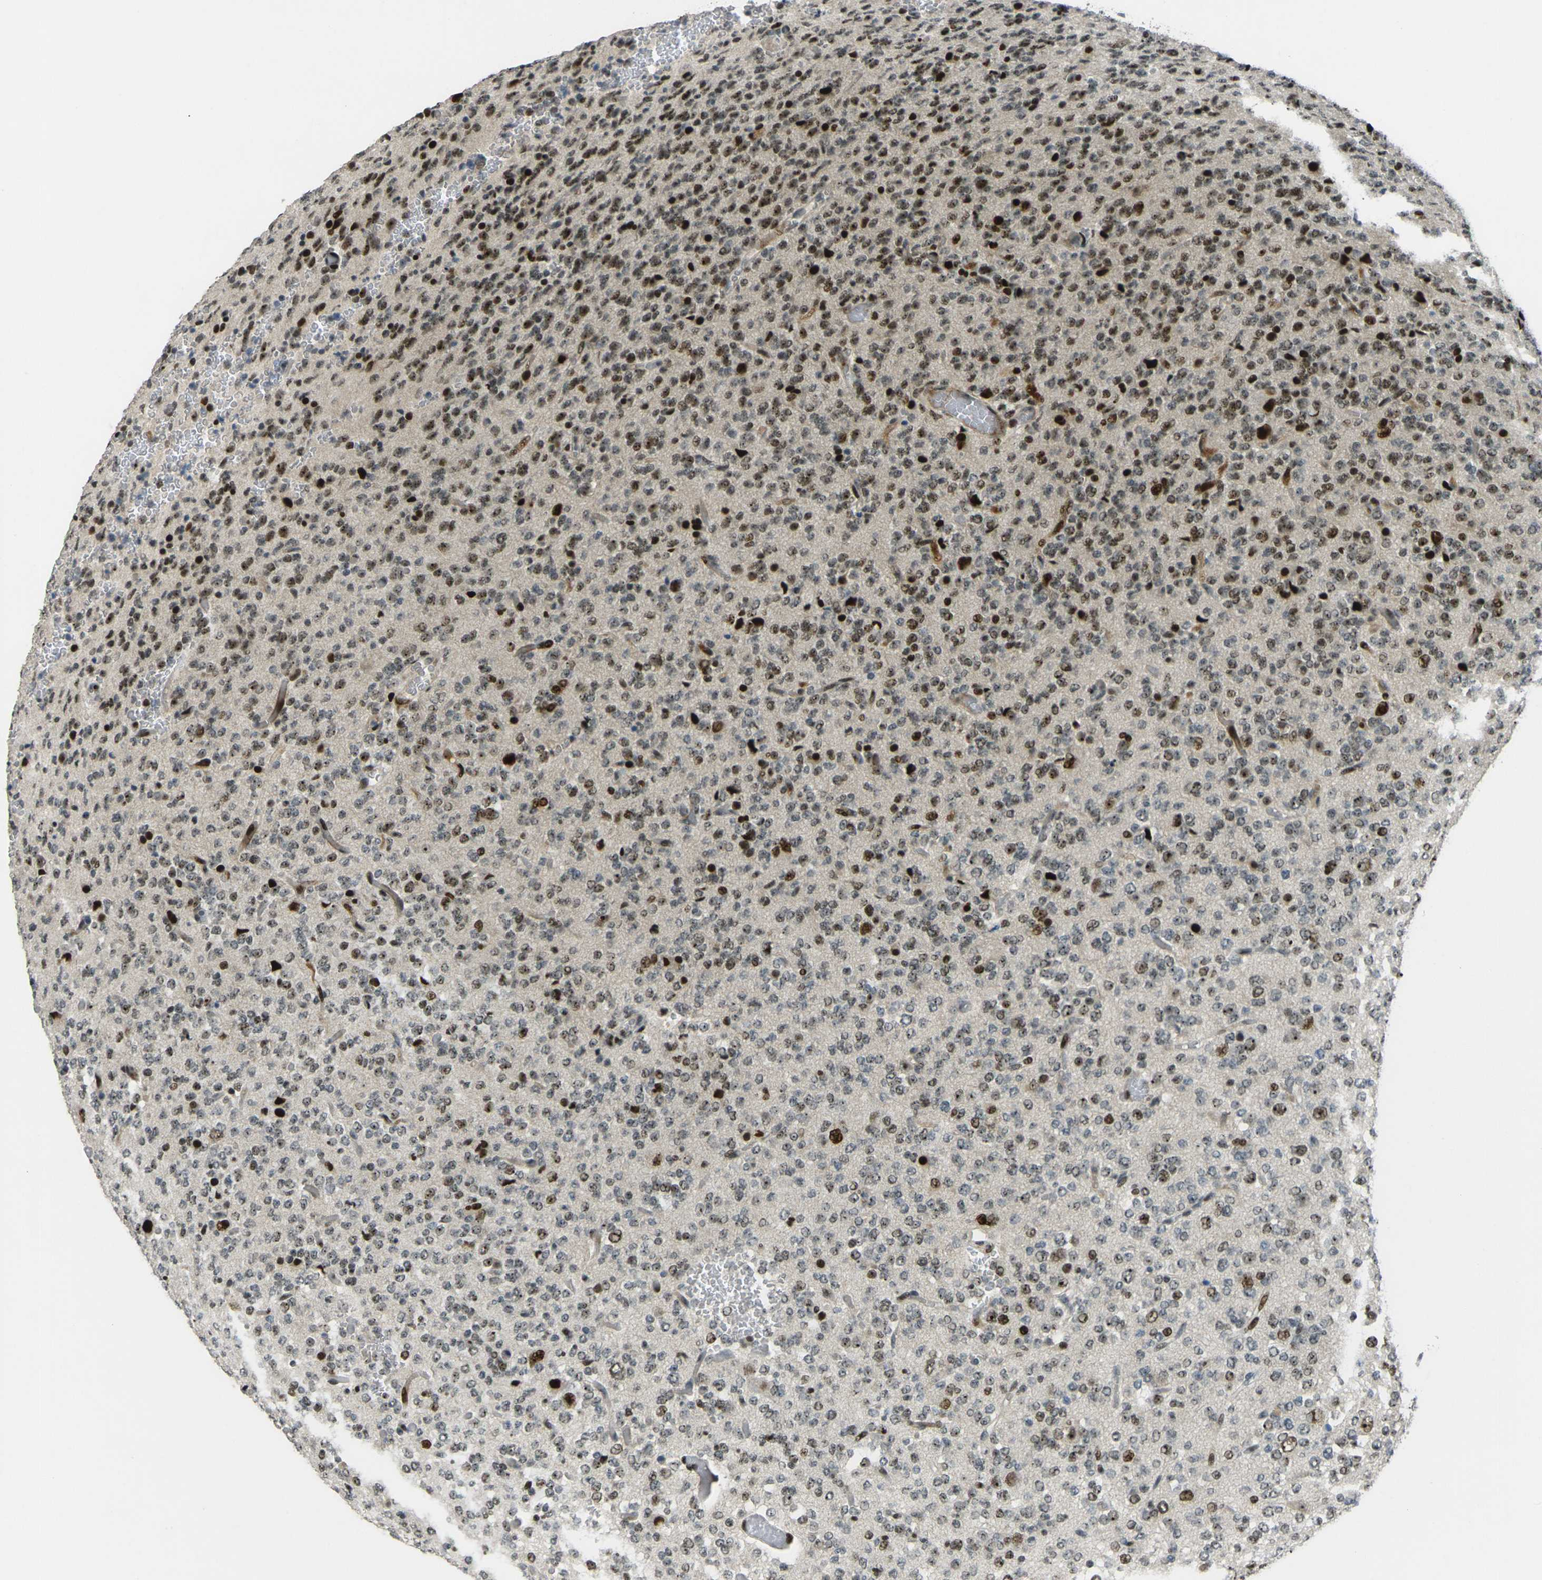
{"staining": {"intensity": "strong", "quantity": ">75%", "location": "nuclear"}, "tissue": "glioma", "cell_type": "Tumor cells", "image_type": "cancer", "snomed": [{"axis": "morphology", "description": "Glioma, malignant, Low grade"}, {"axis": "topography", "description": "Brain"}], "caption": "An IHC image of neoplastic tissue is shown. Protein staining in brown labels strong nuclear positivity in malignant glioma (low-grade) within tumor cells.", "gene": "UBE2C", "patient": {"sex": "male", "age": 38}}